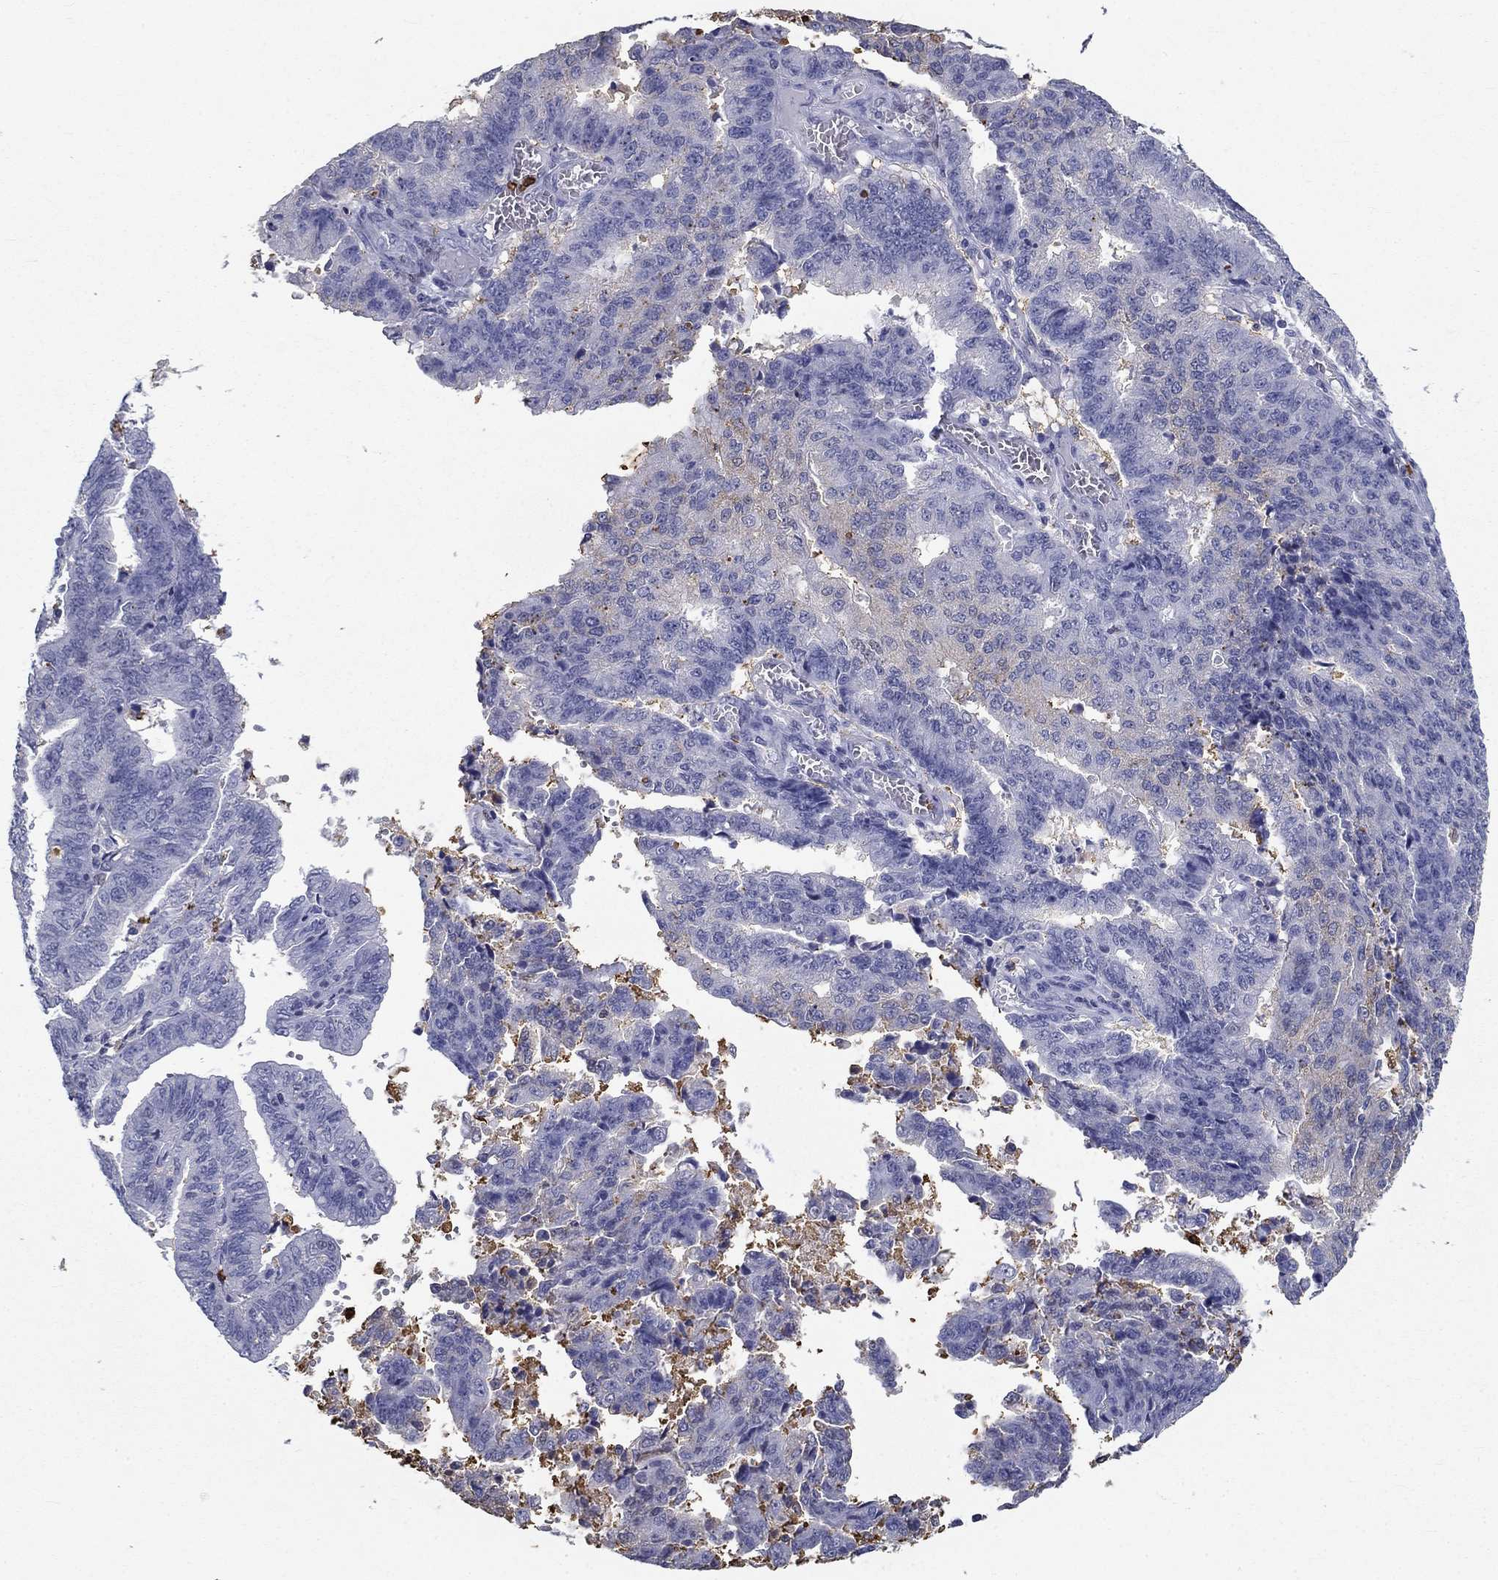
{"staining": {"intensity": "negative", "quantity": "none", "location": "none"}, "tissue": "endometrial cancer", "cell_type": "Tumor cells", "image_type": "cancer", "snomed": [{"axis": "morphology", "description": "Adenocarcinoma, NOS"}, {"axis": "topography", "description": "Endometrium"}], "caption": "Tumor cells are negative for brown protein staining in endometrial cancer (adenocarcinoma).", "gene": "IGSF8", "patient": {"sex": "female", "age": 82}}